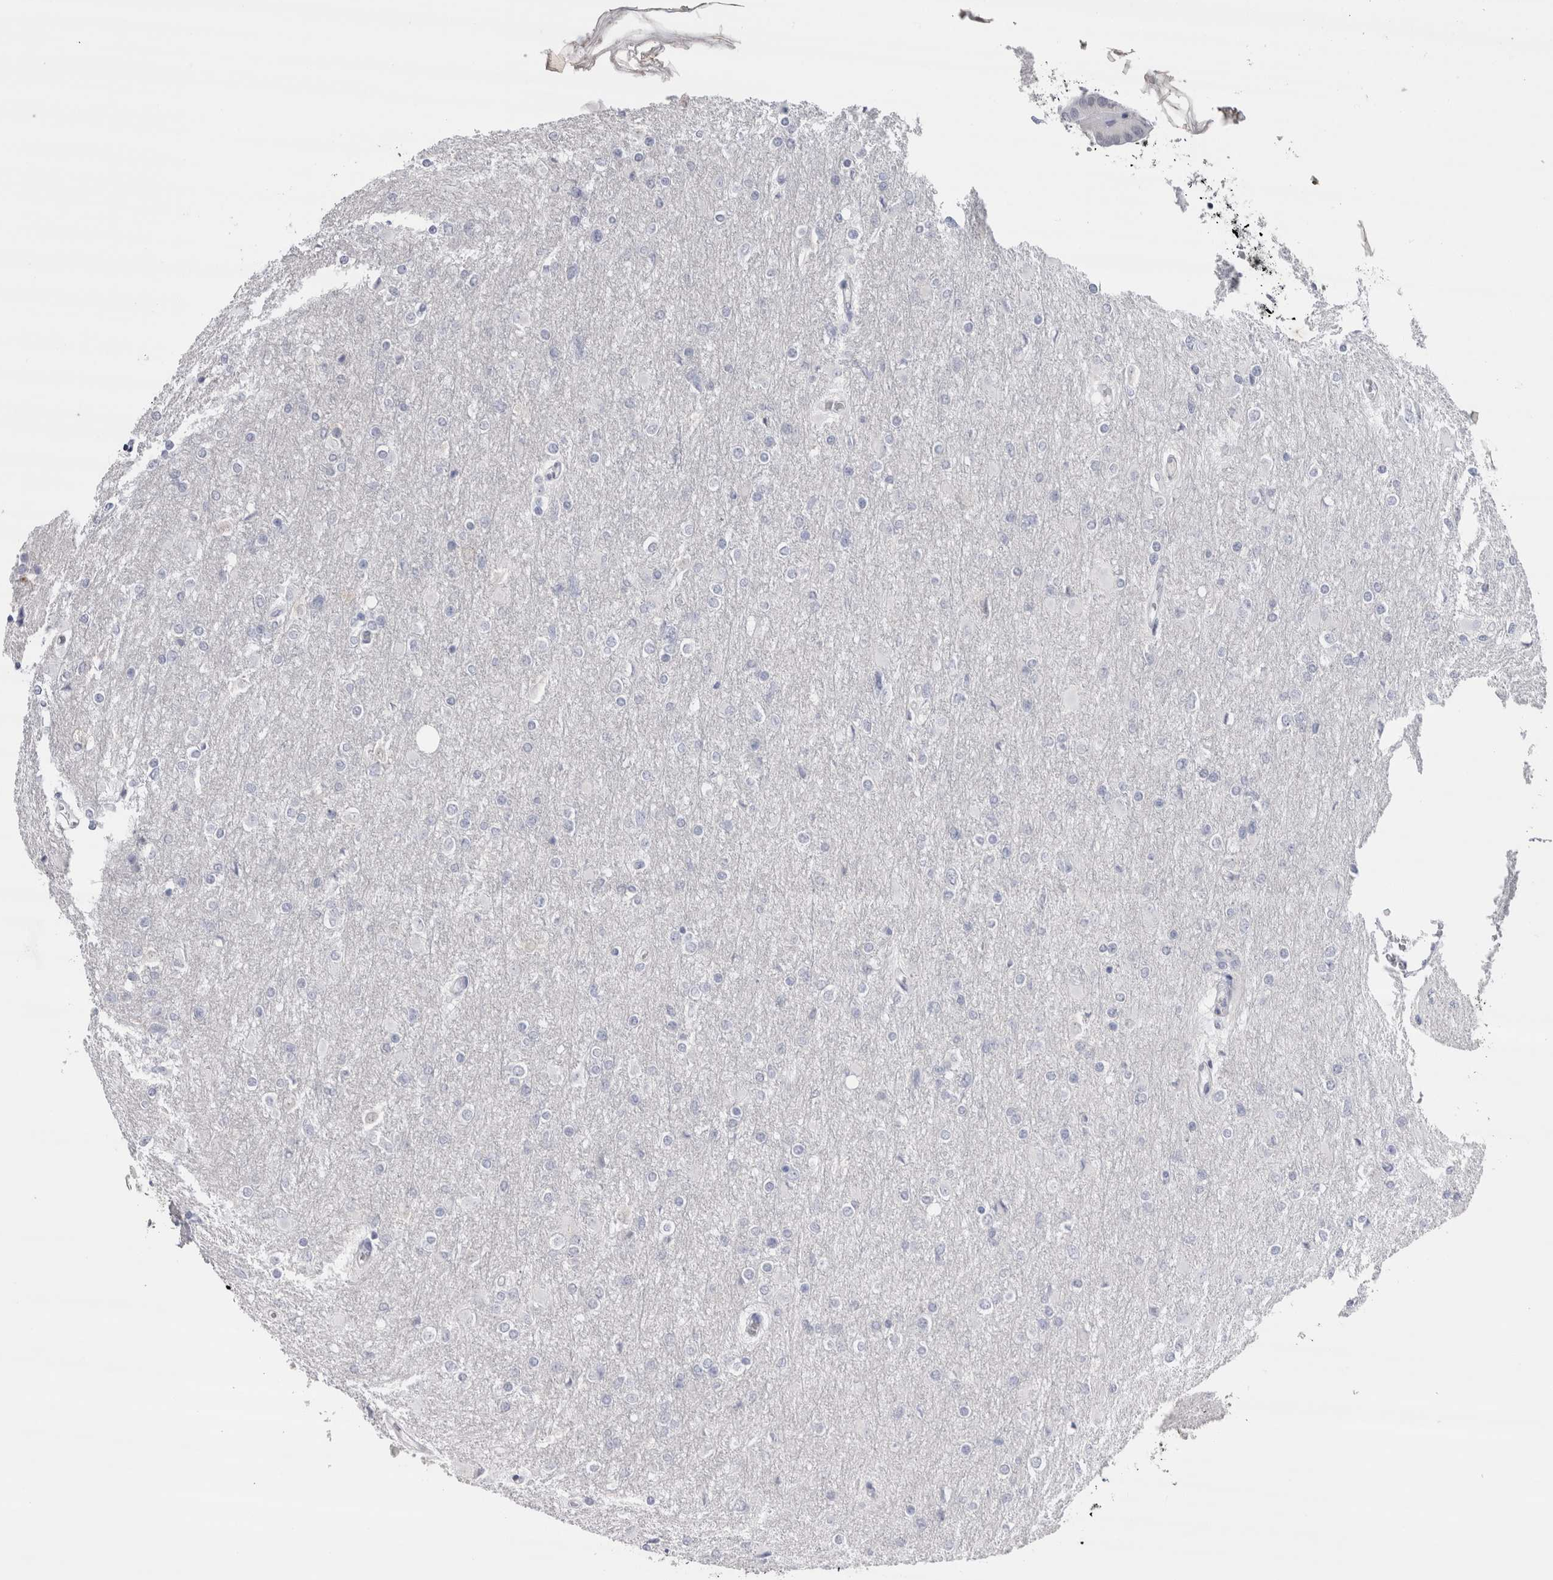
{"staining": {"intensity": "negative", "quantity": "none", "location": "none"}, "tissue": "glioma", "cell_type": "Tumor cells", "image_type": "cancer", "snomed": [{"axis": "morphology", "description": "Glioma, malignant, High grade"}, {"axis": "topography", "description": "Cerebral cortex"}], "caption": "Immunohistochemical staining of human malignant glioma (high-grade) shows no significant positivity in tumor cells.", "gene": "CDH17", "patient": {"sex": "female", "age": 36}}